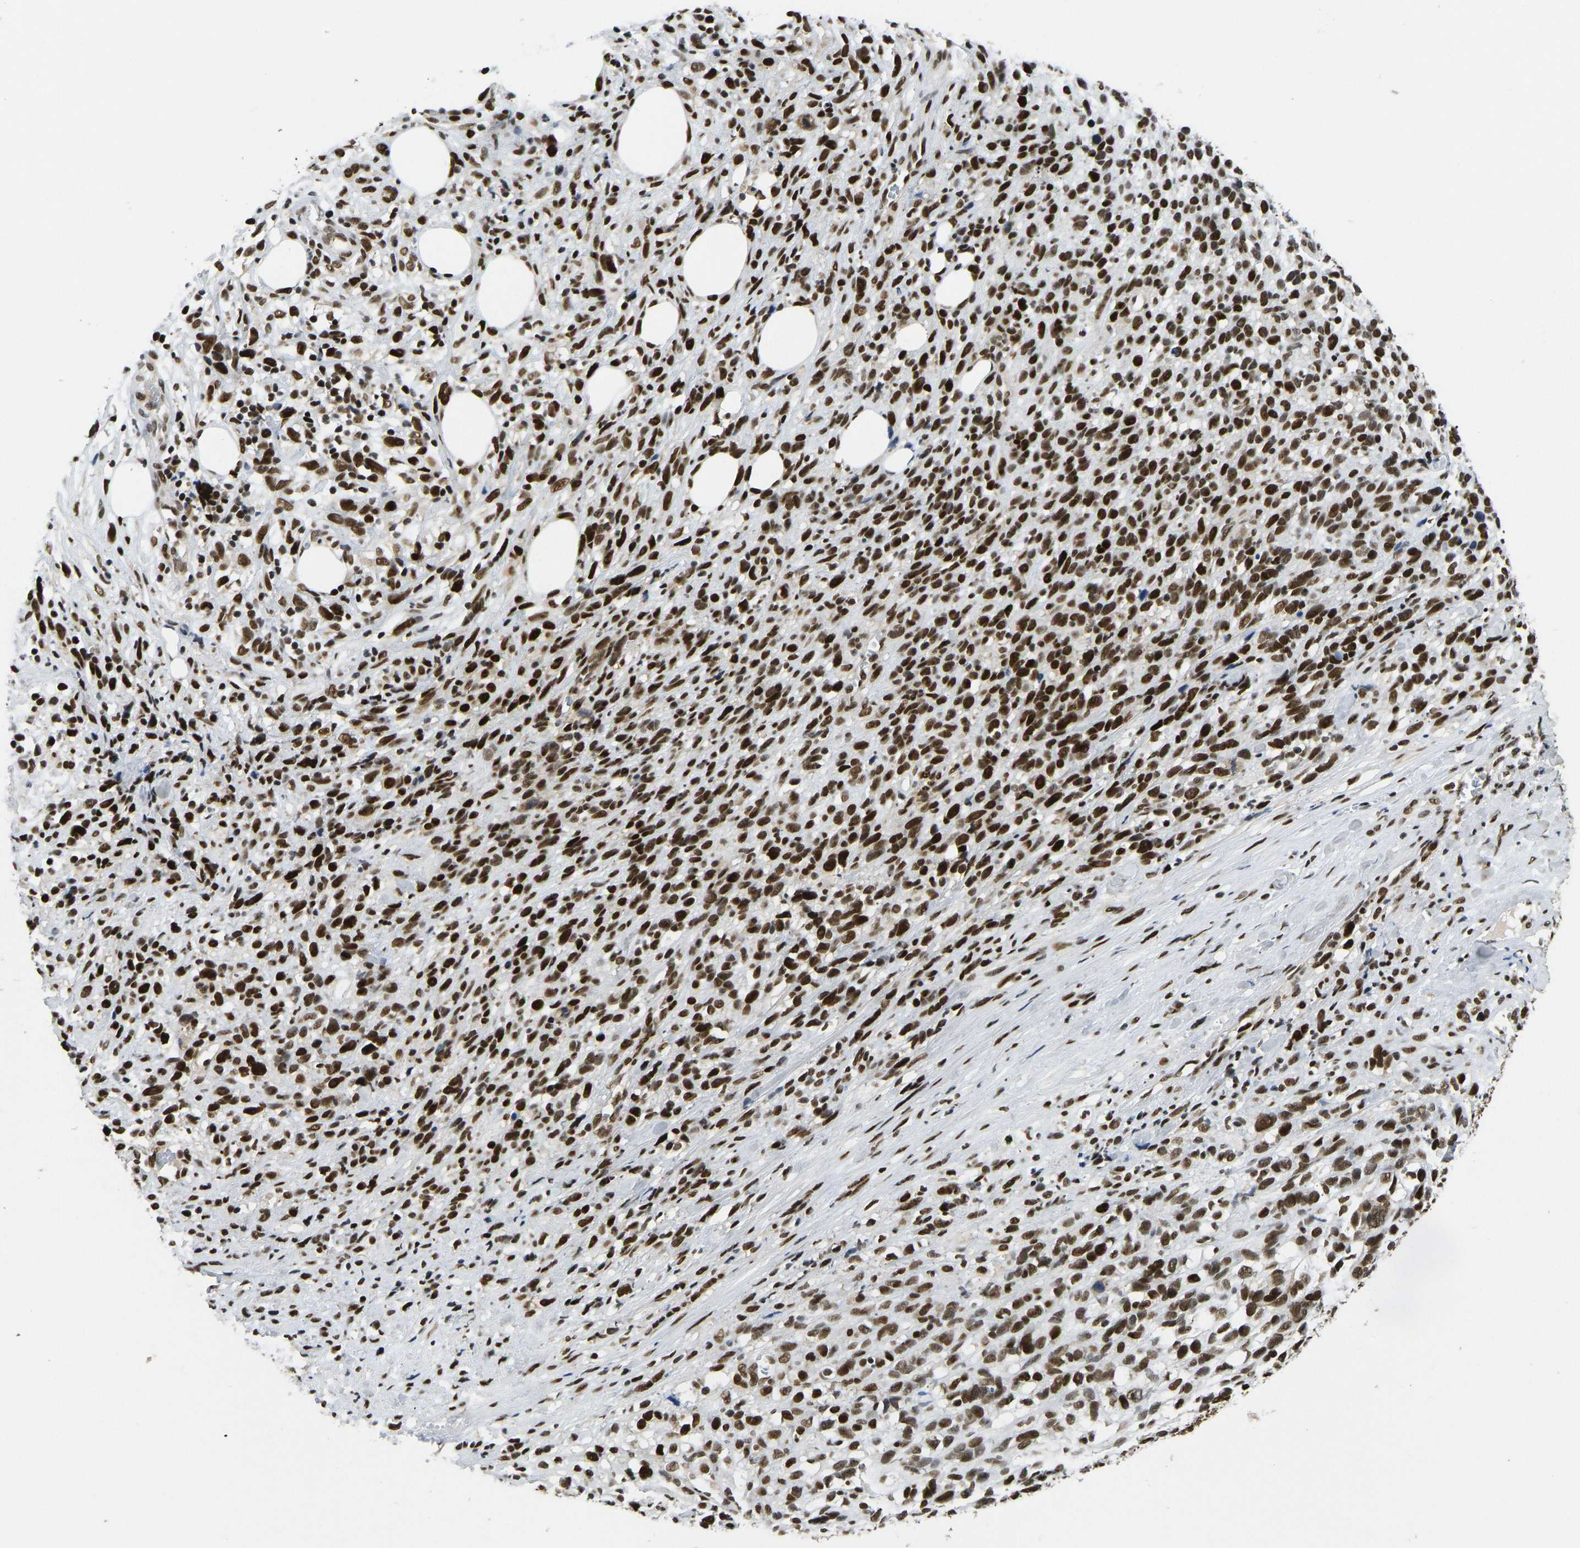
{"staining": {"intensity": "strong", "quantity": ">75%", "location": "nuclear"}, "tissue": "melanoma", "cell_type": "Tumor cells", "image_type": "cancer", "snomed": [{"axis": "morphology", "description": "Malignant melanoma, NOS"}, {"axis": "topography", "description": "Skin"}], "caption": "Melanoma stained for a protein shows strong nuclear positivity in tumor cells. The staining is performed using DAB (3,3'-diaminobenzidine) brown chromogen to label protein expression. The nuclei are counter-stained blue using hematoxylin.", "gene": "FOXK1", "patient": {"sex": "female", "age": 55}}